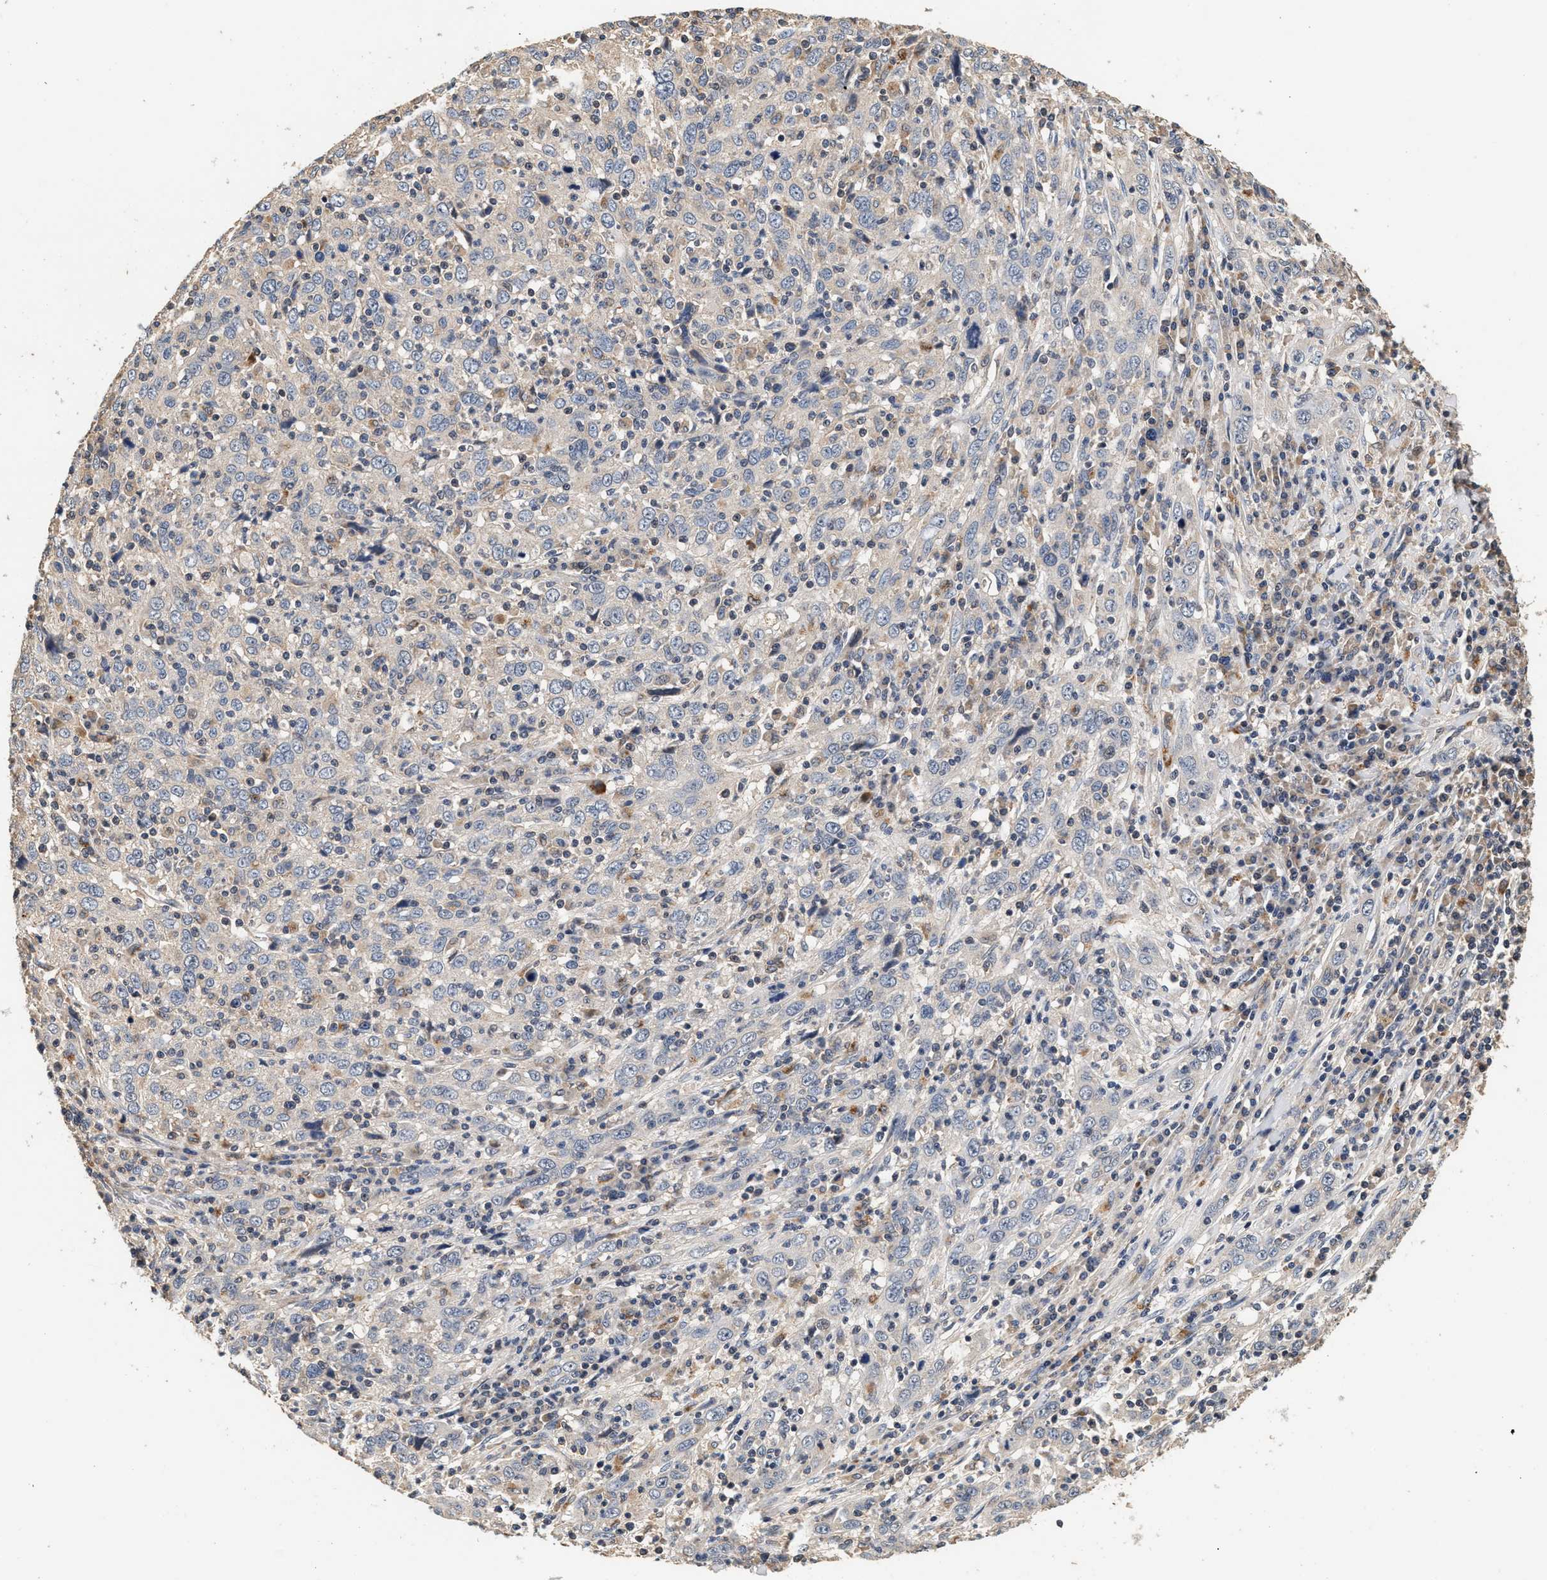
{"staining": {"intensity": "negative", "quantity": "none", "location": "none"}, "tissue": "cervical cancer", "cell_type": "Tumor cells", "image_type": "cancer", "snomed": [{"axis": "morphology", "description": "Squamous cell carcinoma, NOS"}, {"axis": "topography", "description": "Cervix"}], "caption": "This is an immunohistochemistry histopathology image of cervical squamous cell carcinoma. There is no expression in tumor cells.", "gene": "PTGR3", "patient": {"sex": "female", "age": 46}}